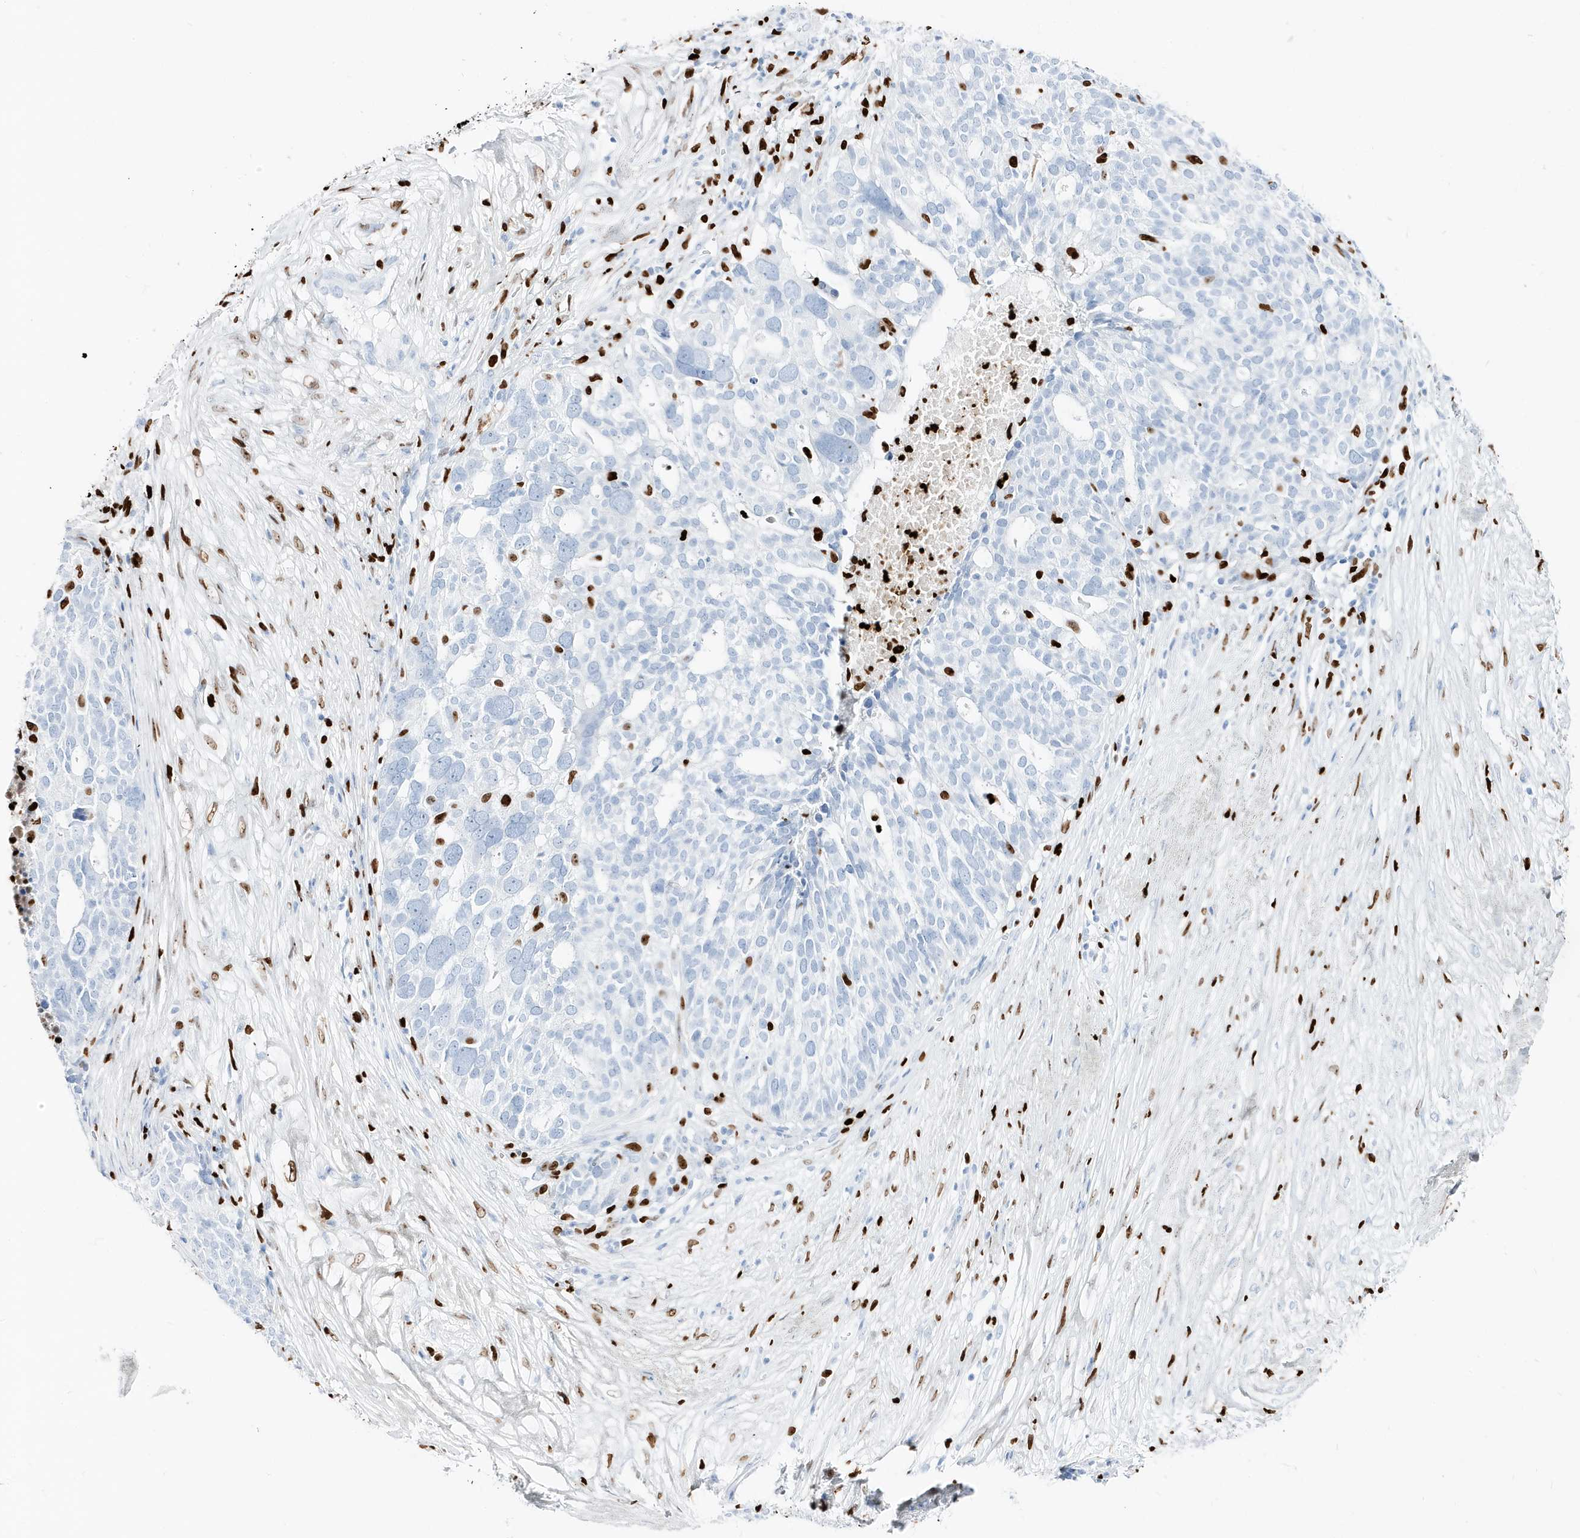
{"staining": {"intensity": "negative", "quantity": "none", "location": "none"}, "tissue": "ovarian cancer", "cell_type": "Tumor cells", "image_type": "cancer", "snomed": [{"axis": "morphology", "description": "Cystadenocarcinoma, serous, NOS"}, {"axis": "topography", "description": "Ovary"}], "caption": "IHC of human ovarian cancer (serous cystadenocarcinoma) displays no expression in tumor cells.", "gene": "MNDA", "patient": {"sex": "female", "age": 59}}